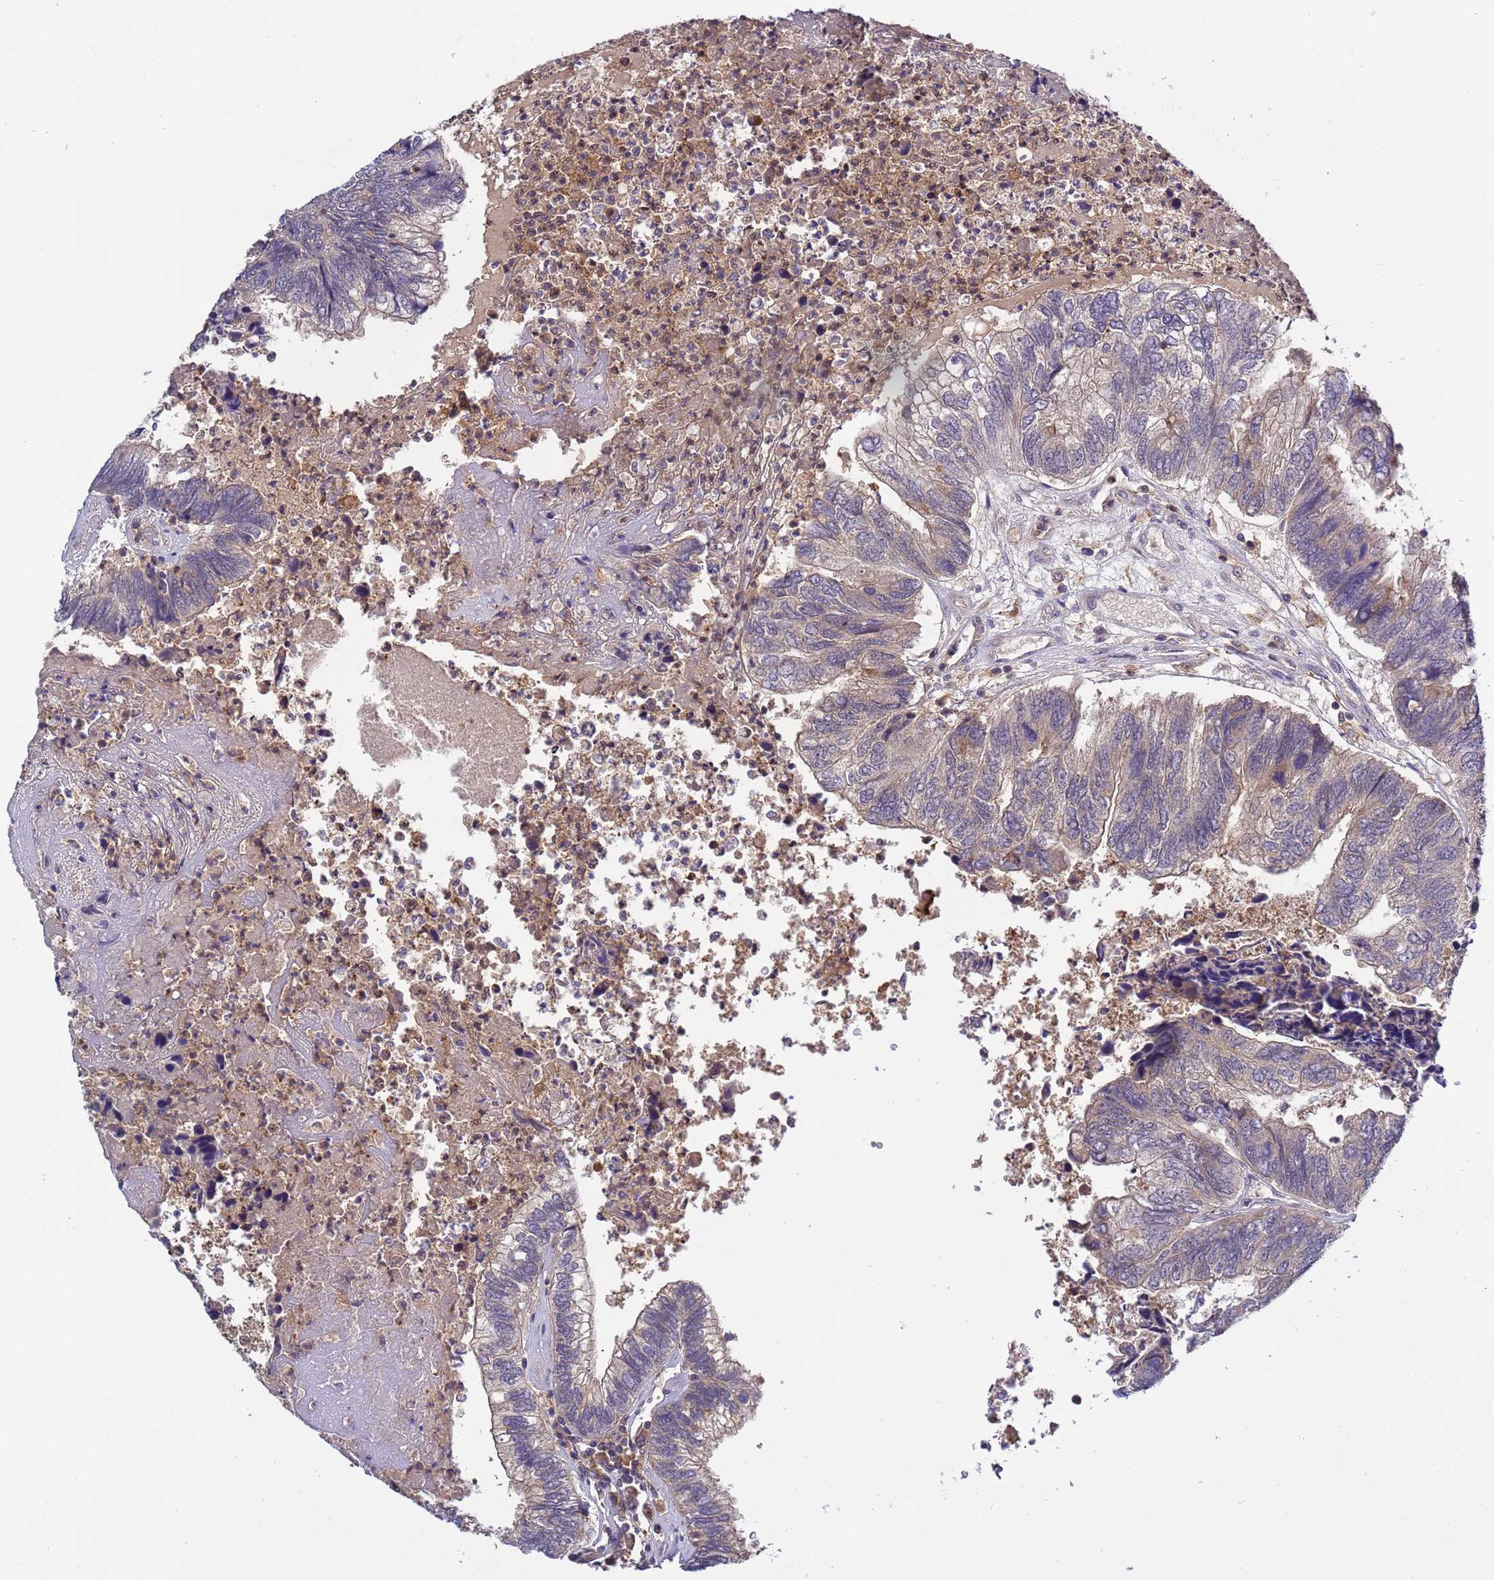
{"staining": {"intensity": "weak", "quantity": "25%-75%", "location": "cytoplasmic/membranous"}, "tissue": "colorectal cancer", "cell_type": "Tumor cells", "image_type": "cancer", "snomed": [{"axis": "morphology", "description": "Adenocarcinoma, NOS"}, {"axis": "topography", "description": "Colon"}], "caption": "This is a micrograph of immunohistochemistry (IHC) staining of adenocarcinoma (colorectal), which shows weak staining in the cytoplasmic/membranous of tumor cells.", "gene": "CD53", "patient": {"sex": "female", "age": 67}}